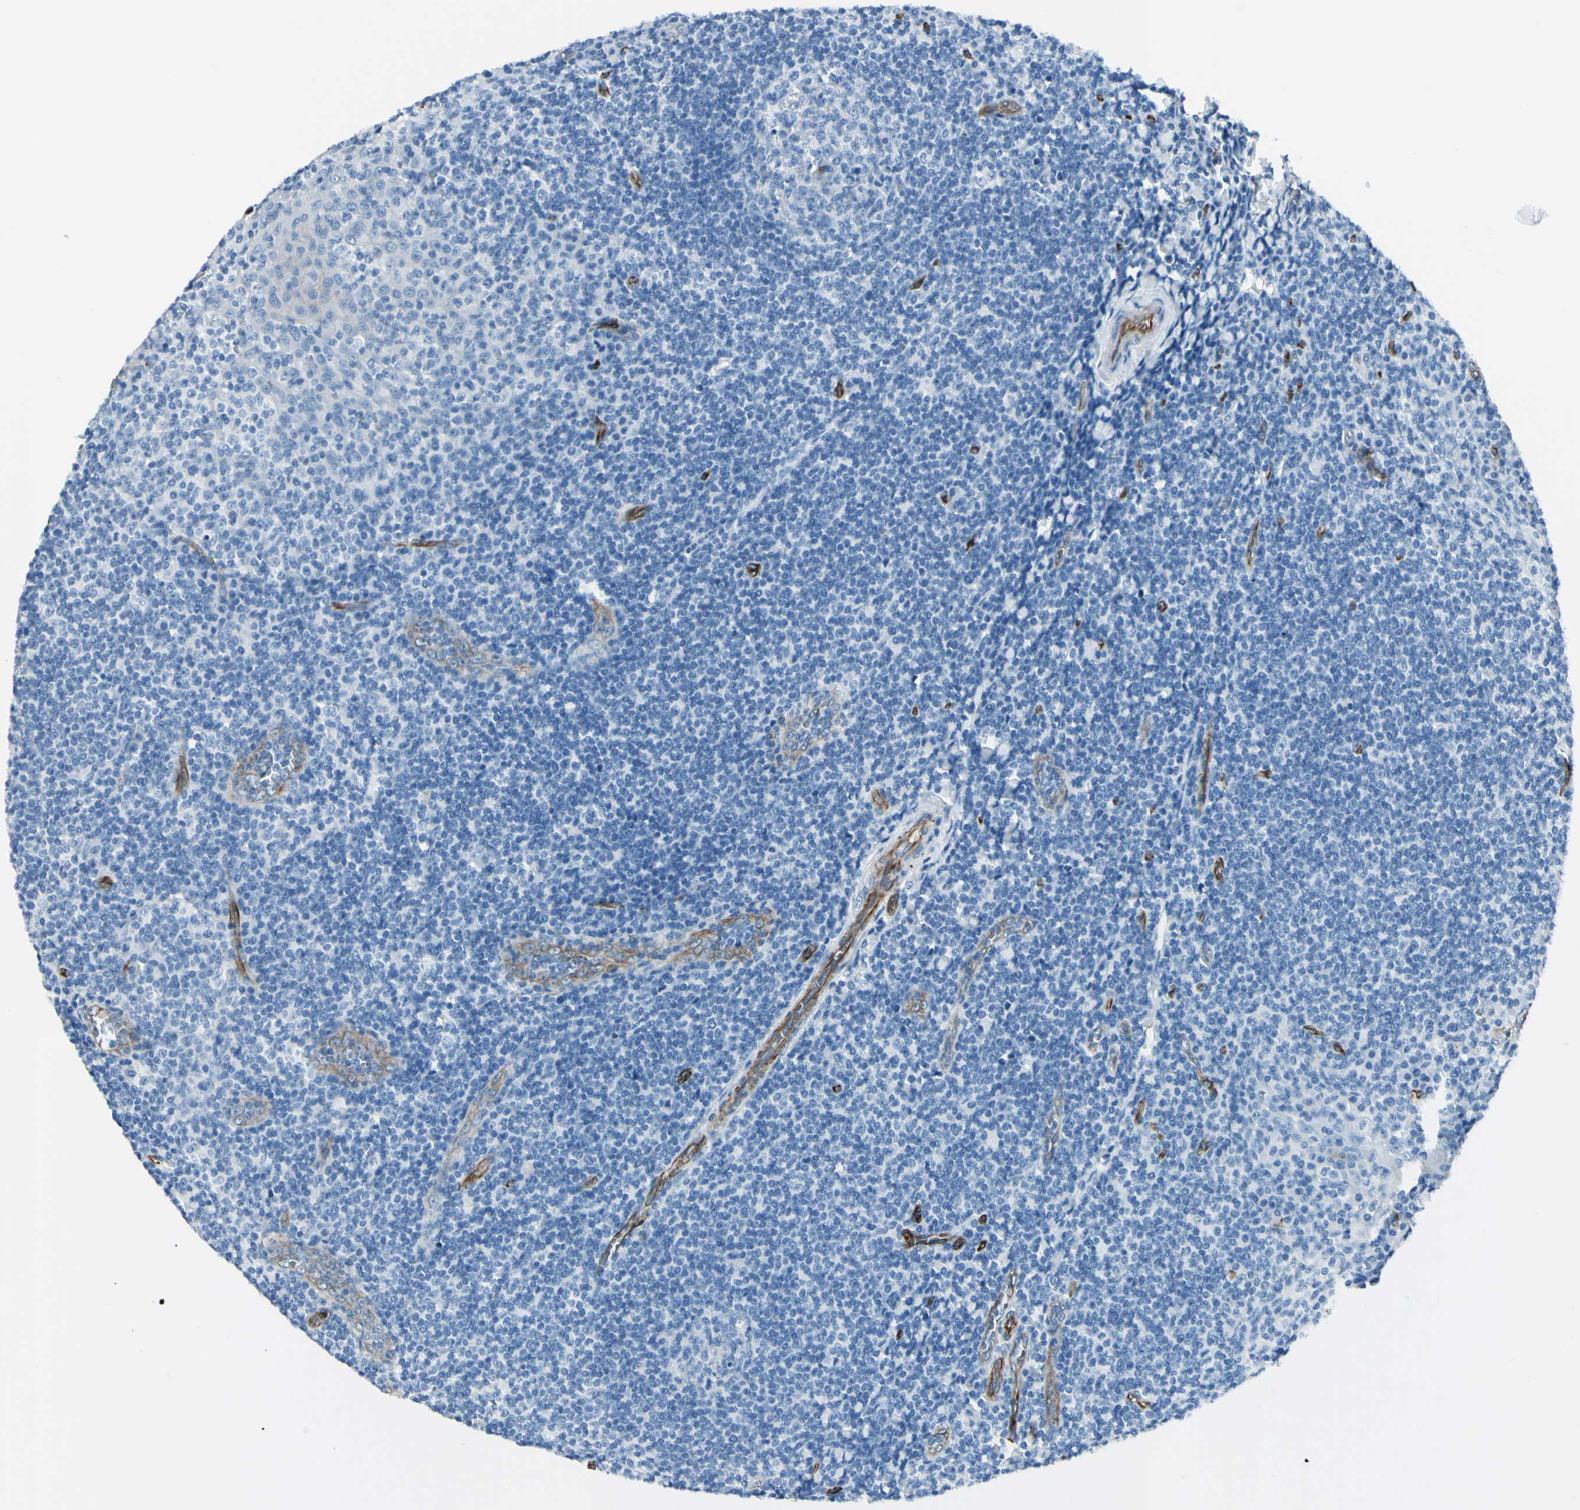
{"staining": {"intensity": "negative", "quantity": "none", "location": "none"}, "tissue": "tonsil", "cell_type": "Germinal center cells", "image_type": "normal", "snomed": [{"axis": "morphology", "description": "Normal tissue, NOS"}, {"axis": "topography", "description": "Tonsil"}], "caption": "Immunohistochemistry of unremarkable human tonsil exhibits no positivity in germinal center cells. (Brightfield microscopy of DAB (3,3'-diaminobenzidine) IHC at high magnification).", "gene": "PTH2R", "patient": {"sex": "male", "age": 31}}